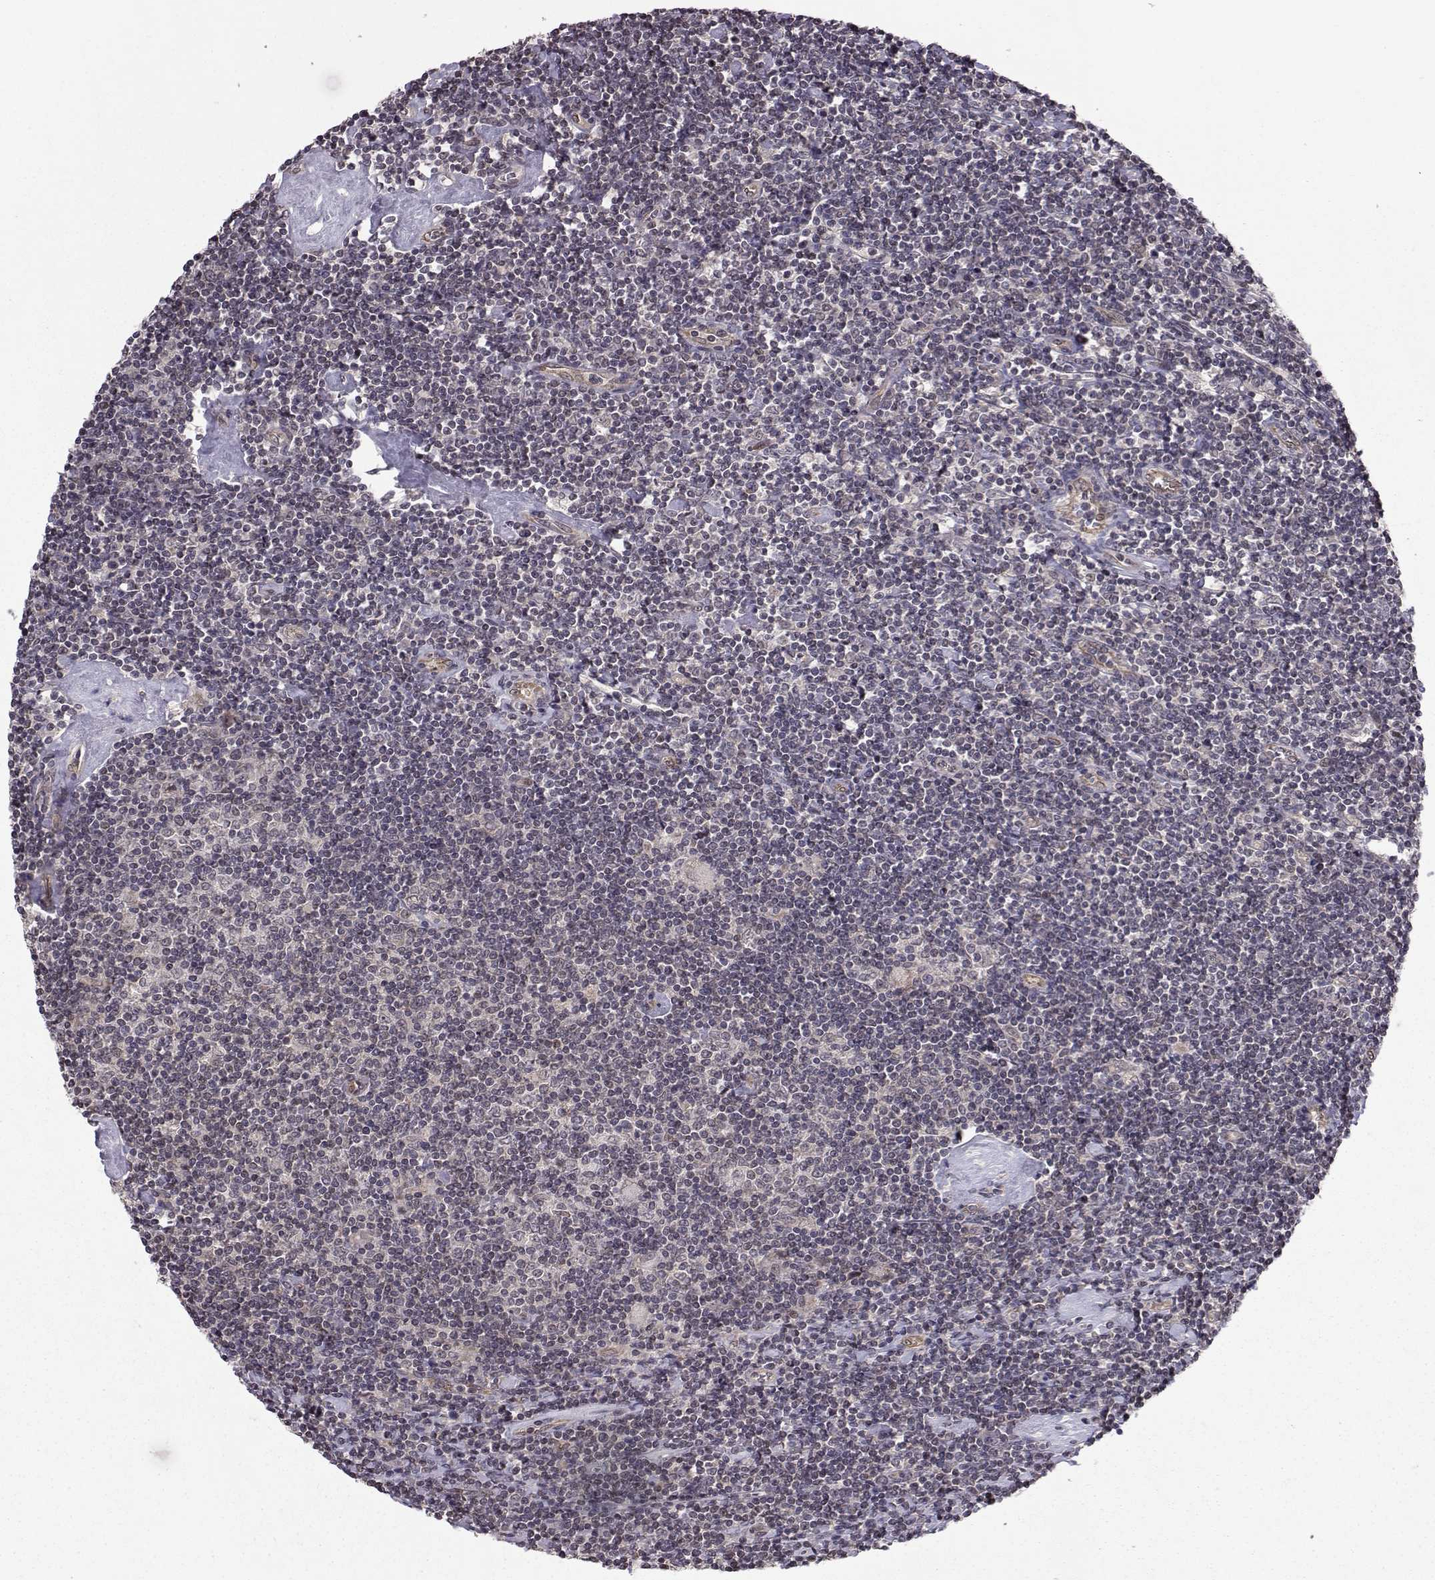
{"staining": {"intensity": "negative", "quantity": "none", "location": "none"}, "tissue": "lymphoma", "cell_type": "Tumor cells", "image_type": "cancer", "snomed": [{"axis": "morphology", "description": "Hodgkin's disease, NOS"}, {"axis": "topography", "description": "Lymph node"}], "caption": "The image exhibits no staining of tumor cells in lymphoma. (Brightfield microscopy of DAB IHC at high magnification).", "gene": "PKN2", "patient": {"sex": "male", "age": 40}}